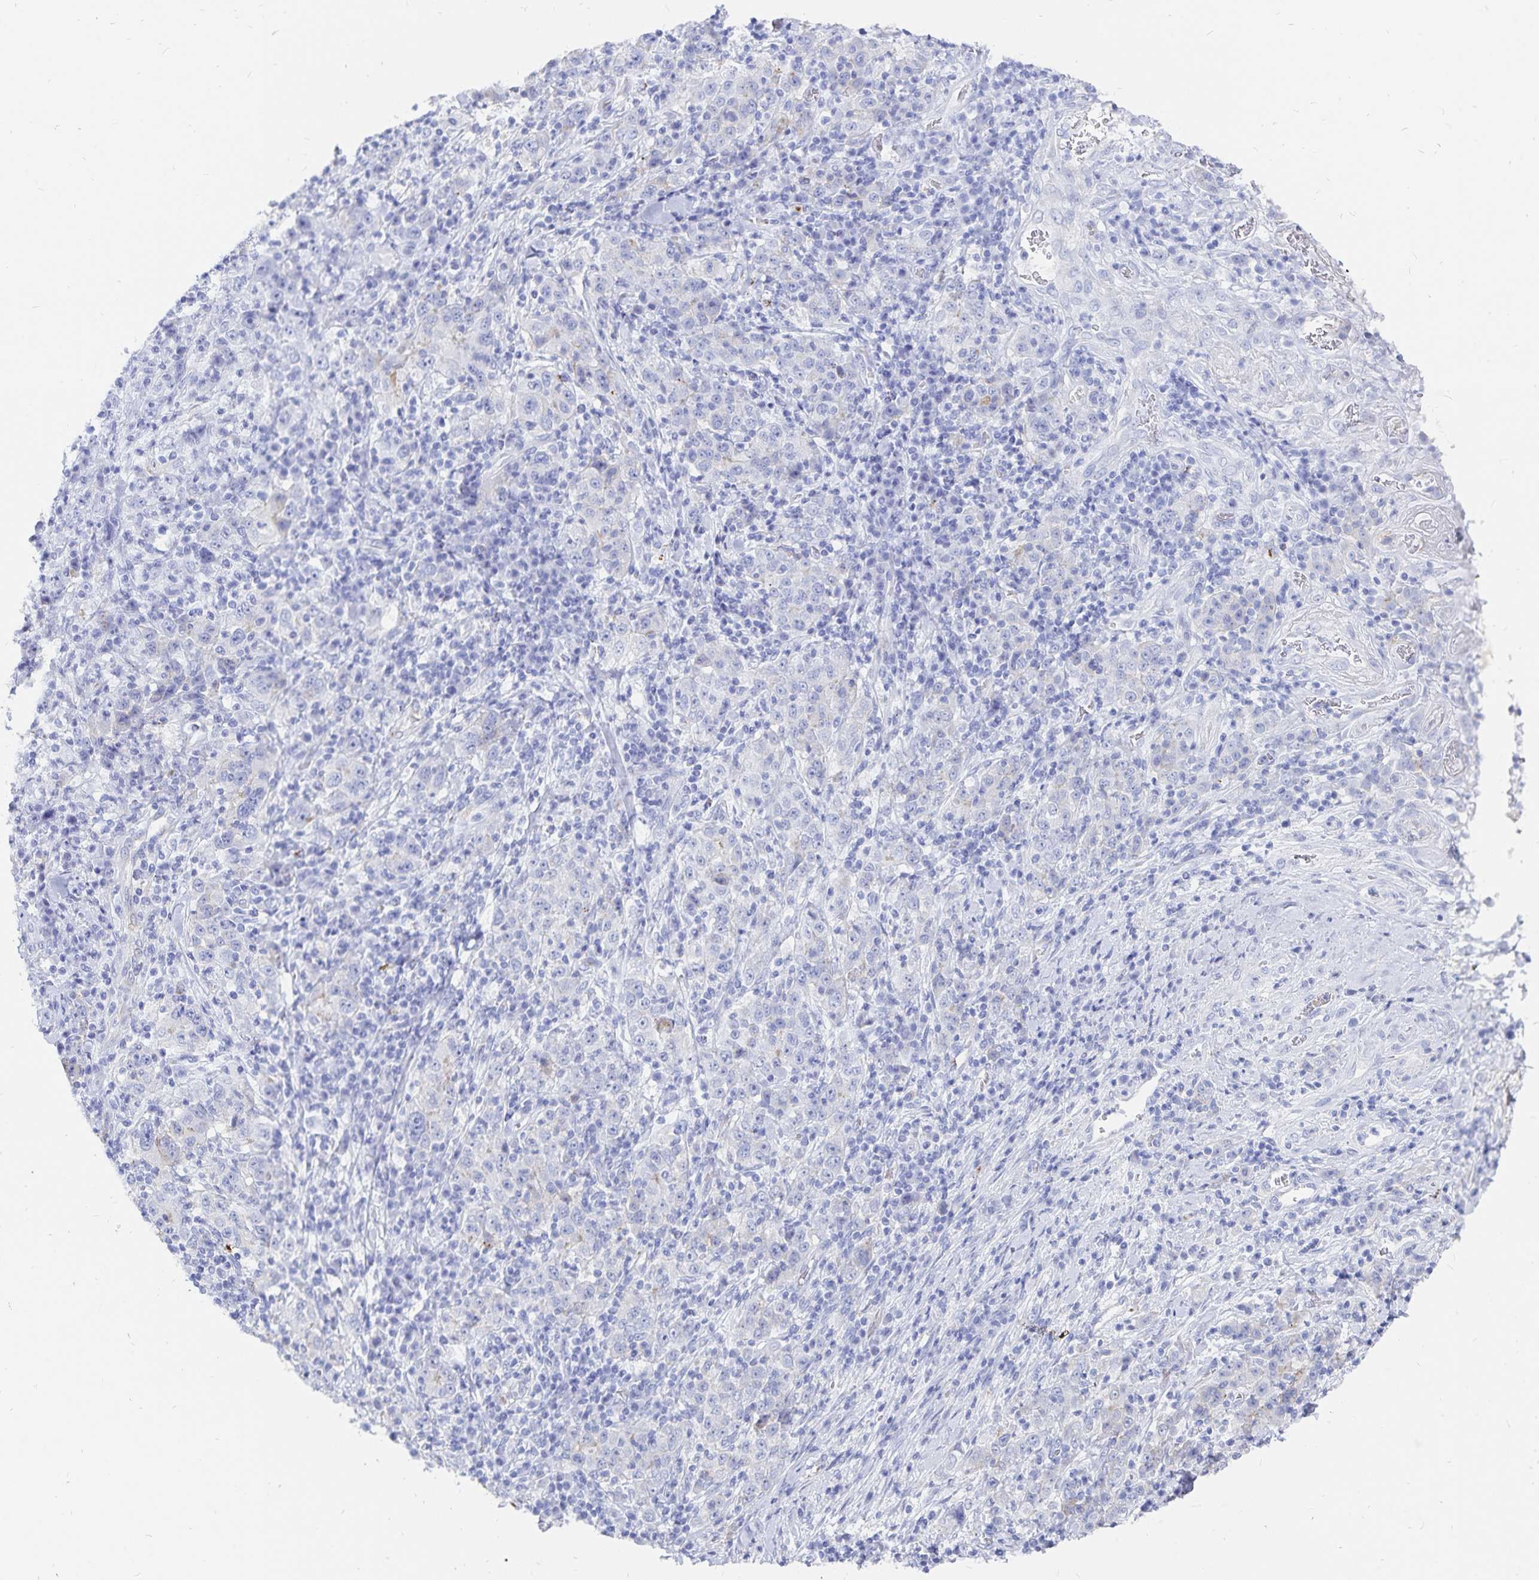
{"staining": {"intensity": "negative", "quantity": "none", "location": "none"}, "tissue": "stomach cancer", "cell_type": "Tumor cells", "image_type": "cancer", "snomed": [{"axis": "morphology", "description": "Normal tissue, NOS"}, {"axis": "morphology", "description": "Adenocarcinoma, NOS"}, {"axis": "topography", "description": "Stomach, upper"}, {"axis": "topography", "description": "Stomach"}], "caption": "Tumor cells show no significant protein staining in stomach cancer (adenocarcinoma). (DAB (3,3'-diaminobenzidine) immunohistochemistry (IHC) visualized using brightfield microscopy, high magnification).", "gene": "INSL5", "patient": {"sex": "male", "age": 59}}